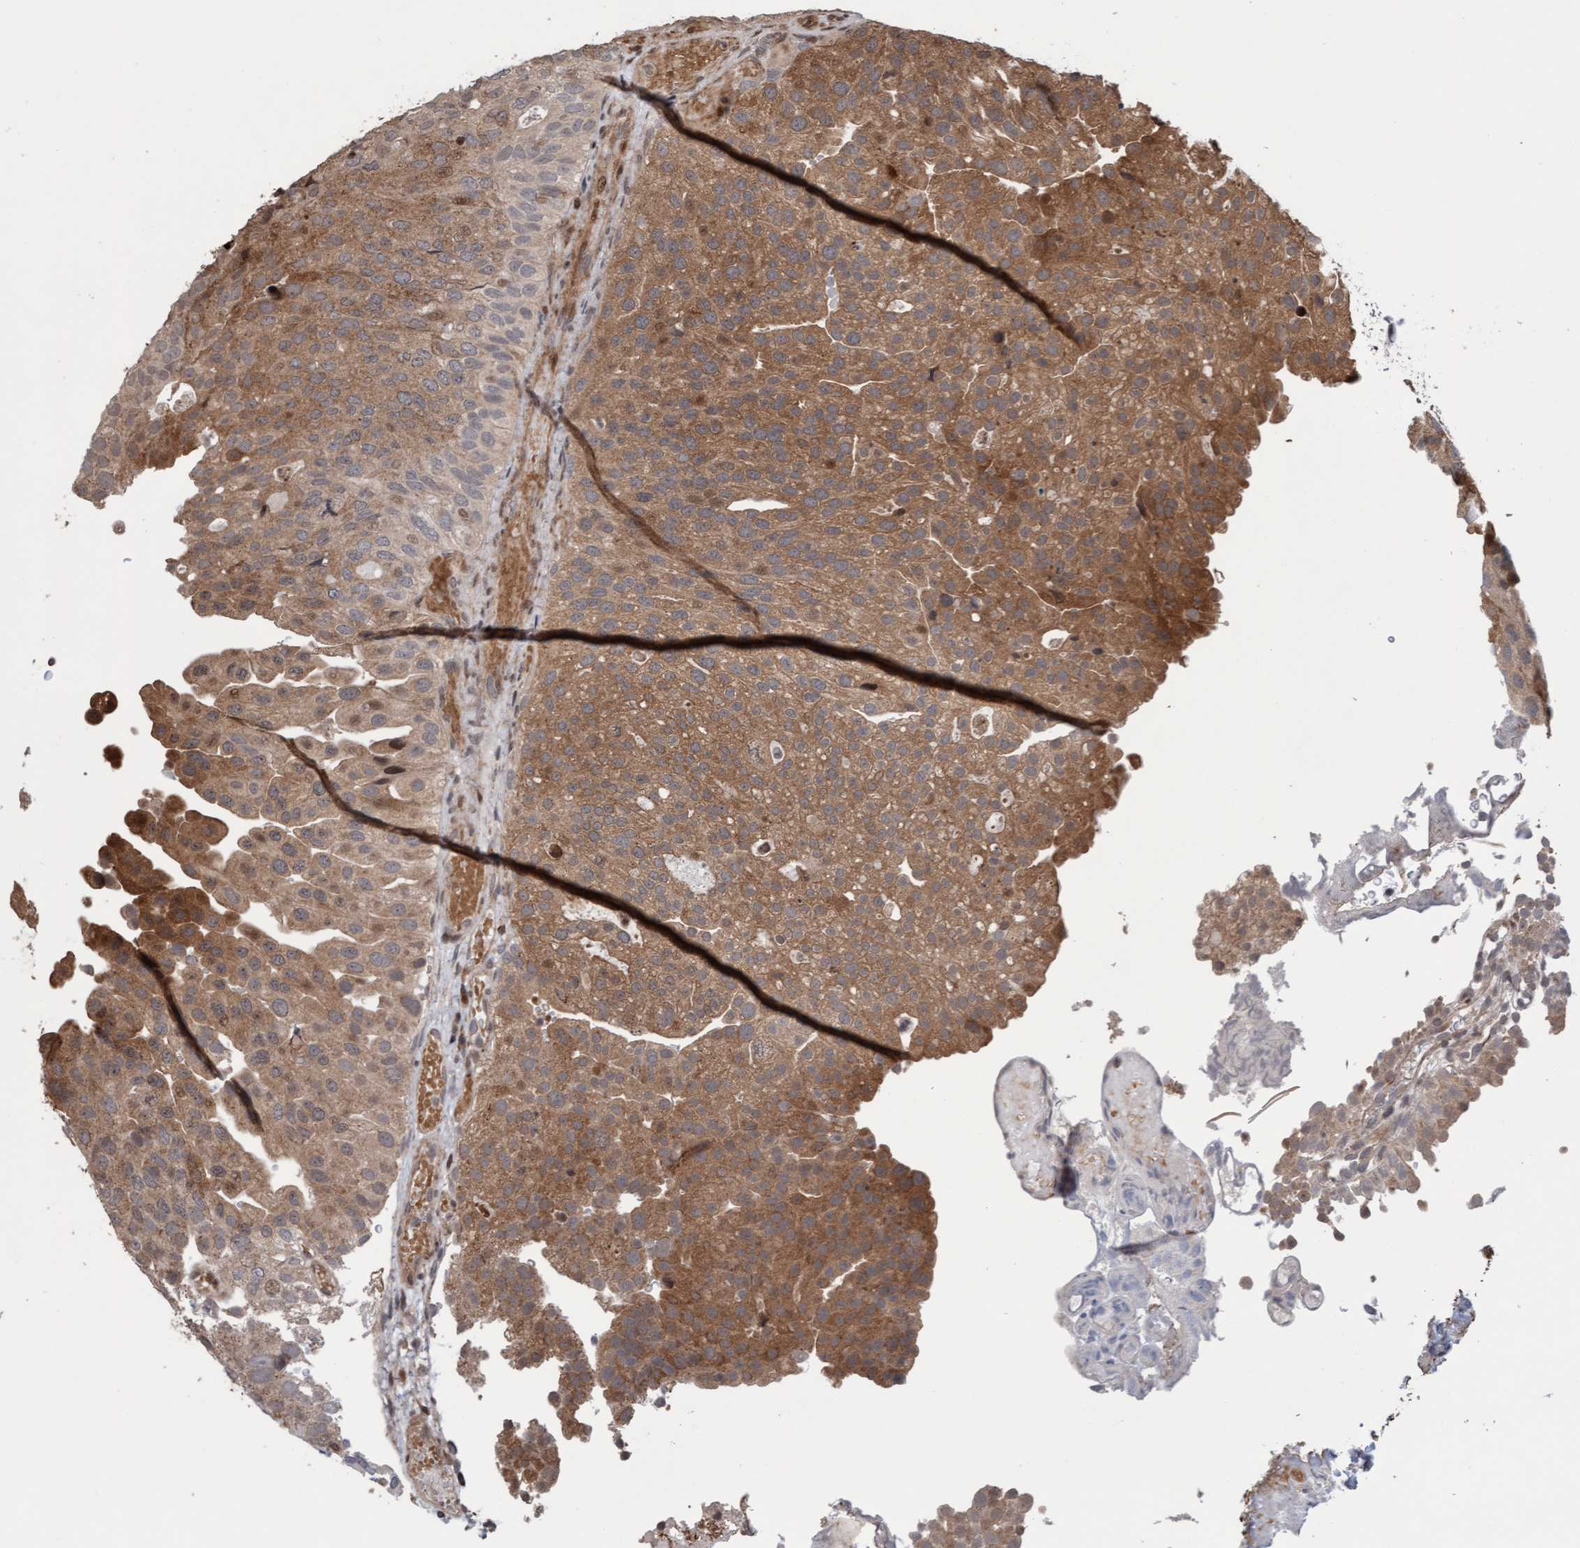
{"staining": {"intensity": "moderate", "quantity": ">75%", "location": "cytoplasmic/membranous"}, "tissue": "urothelial cancer", "cell_type": "Tumor cells", "image_type": "cancer", "snomed": [{"axis": "morphology", "description": "Urothelial carcinoma, Low grade"}, {"axis": "topography", "description": "Urinary bladder"}], "caption": "DAB immunohistochemical staining of human urothelial carcinoma (low-grade) reveals moderate cytoplasmic/membranous protein staining in about >75% of tumor cells.", "gene": "PECR", "patient": {"sex": "male", "age": 78}}